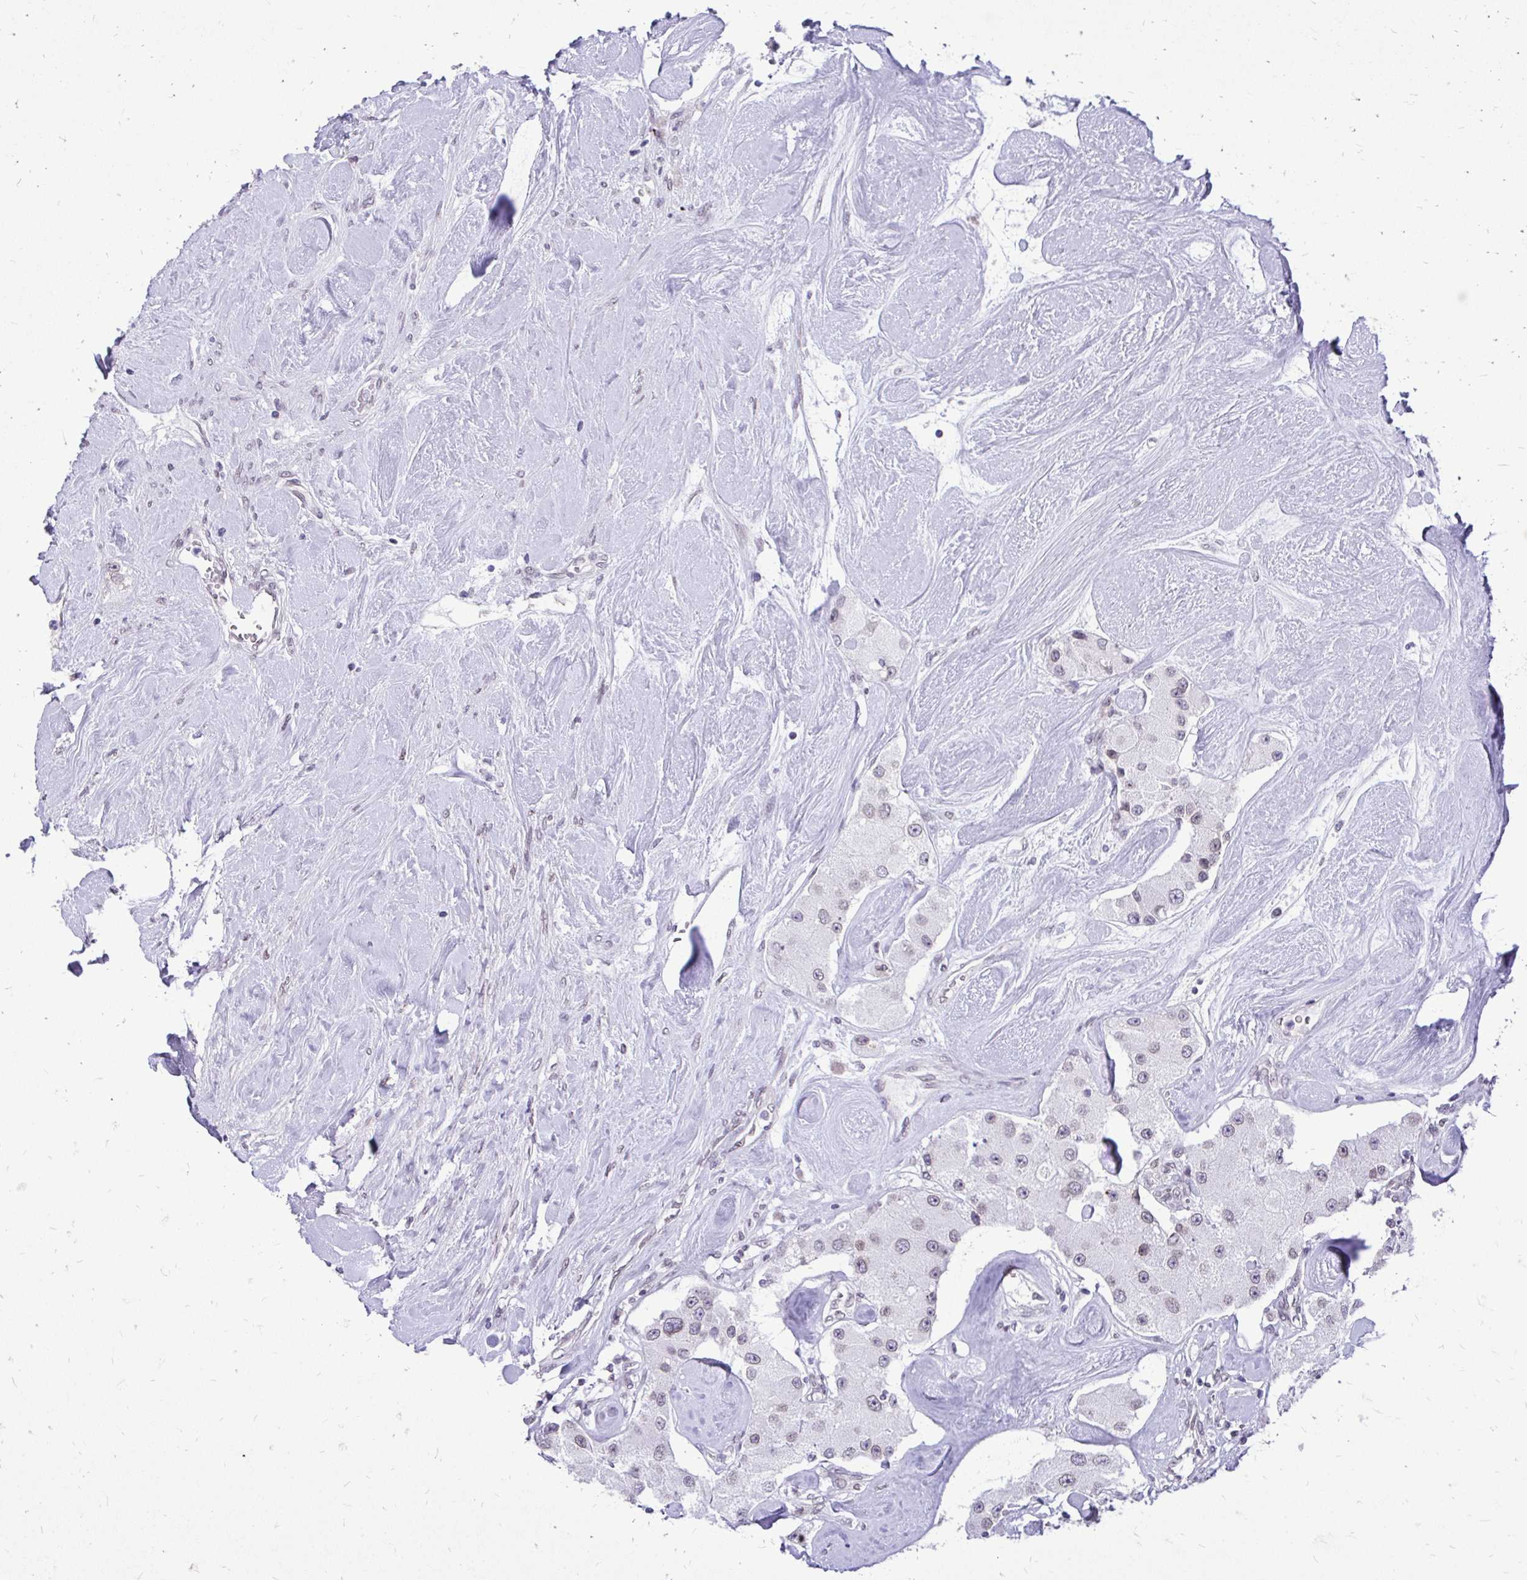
{"staining": {"intensity": "weak", "quantity": "25%-75%", "location": "nuclear"}, "tissue": "carcinoid", "cell_type": "Tumor cells", "image_type": "cancer", "snomed": [{"axis": "morphology", "description": "Carcinoid, malignant, NOS"}, {"axis": "topography", "description": "Pancreas"}], "caption": "IHC staining of malignant carcinoid, which displays low levels of weak nuclear staining in about 25%-75% of tumor cells indicating weak nuclear protein expression. The staining was performed using DAB (3,3'-diaminobenzidine) (brown) for protein detection and nuclei were counterstained in hematoxylin (blue).", "gene": "BANF1", "patient": {"sex": "male", "age": 41}}